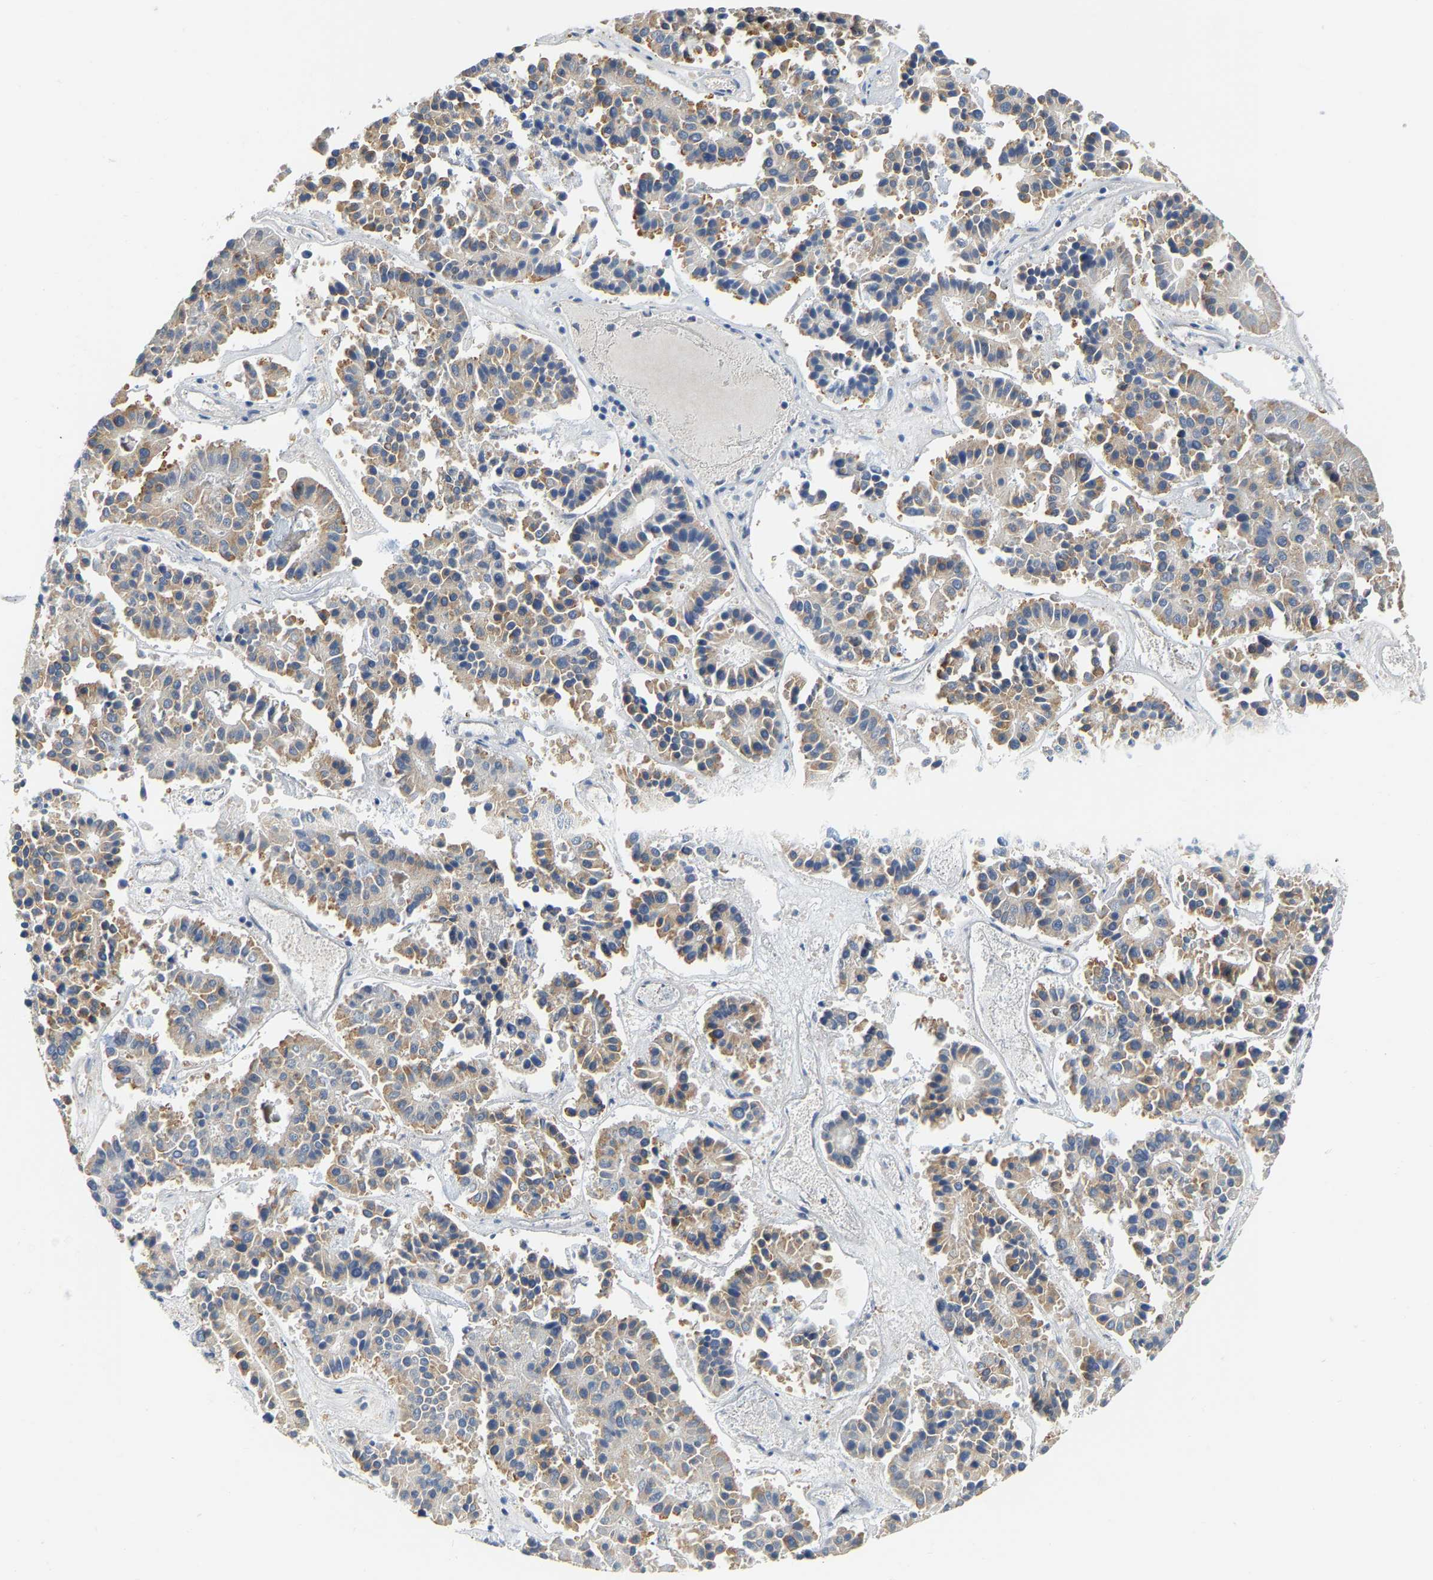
{"staining": {"intensity": "moderate", "quantity": ">75%", "location": "cytoplasmic/membranous"}, "tissue": "pancreatic cancer", "cell_type": "Tumor cells", "image_type": "cancer", "snomed": [{"axis": "morphology", "description": "Adenocarcinoma, NOS"}, {"axis": "topography", "description": "Pancreas"}], "caption": "Brown immunohistochemical staining in human pancreatic cancer (adenocarcinoma) reveals moderate cytoplasmic/membranous positivity in about >75% of tumor cells. (DAB = brown stain, brightfield microscopy at high magnification).", "gene": "PCNT", "patient": {"sex": "male", "age": 50}}